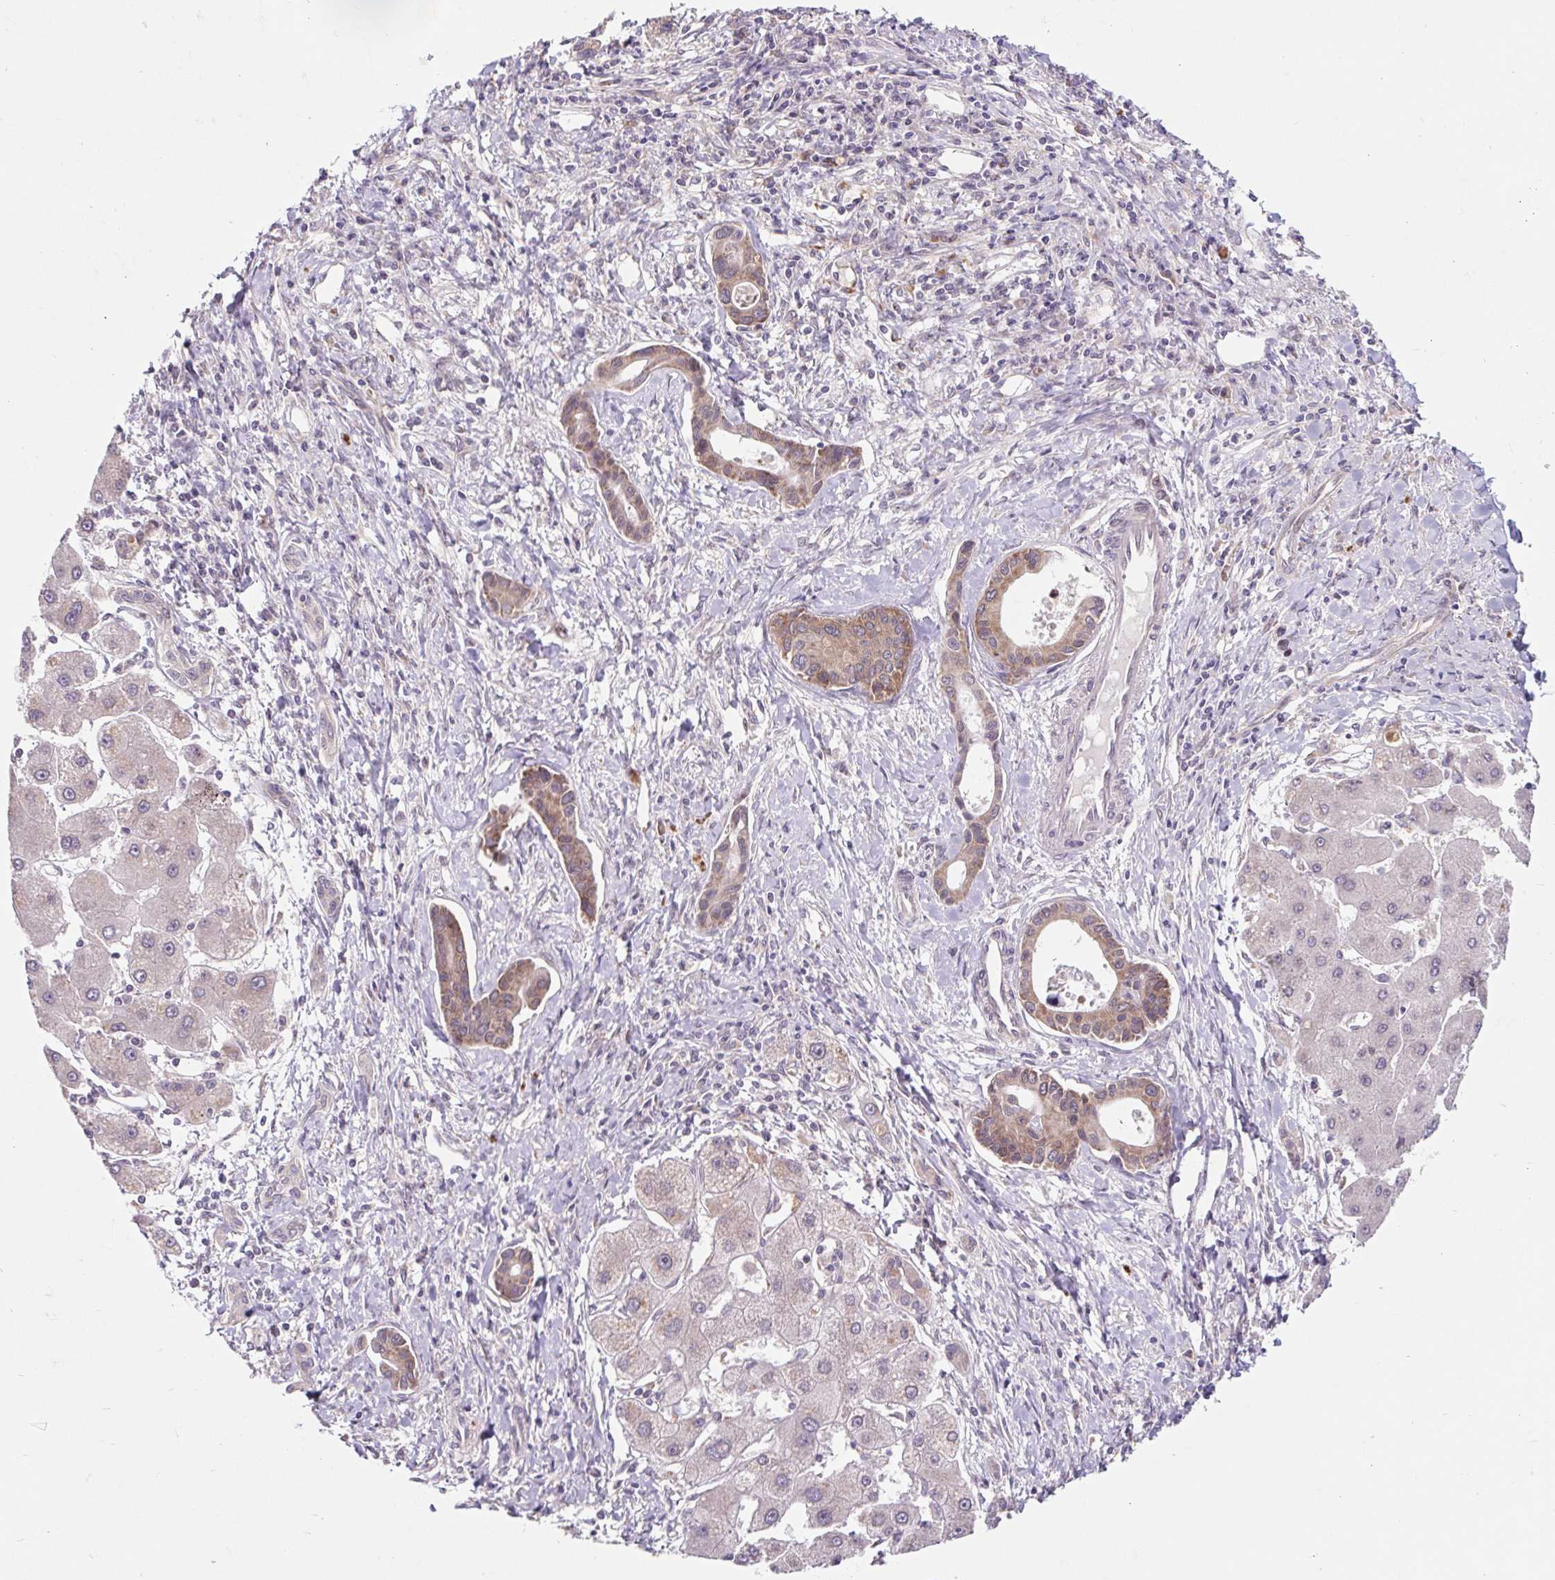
{"staining": {"intensity": "weak", "quantity": "25%-75%", "location": "cytoplasmic/membranous,nuclear"}, "tissue": "liver cancer", "cell_type": "Tumor cells", "image_type": "cancer", "snomed": [{"axis": "morphology", "description": "Cholangiocarcinoma"}, {"axis": "topography", "description": "Liver"}], "caption": "Immunohistochemical staining of liver cancer shows weak cytoplasmic/membranous and nuclear protein positivity in approximately 25%-75% of tumor cells.", "gene": "HFE", "patient": {"sex": "male", "age": 66}}